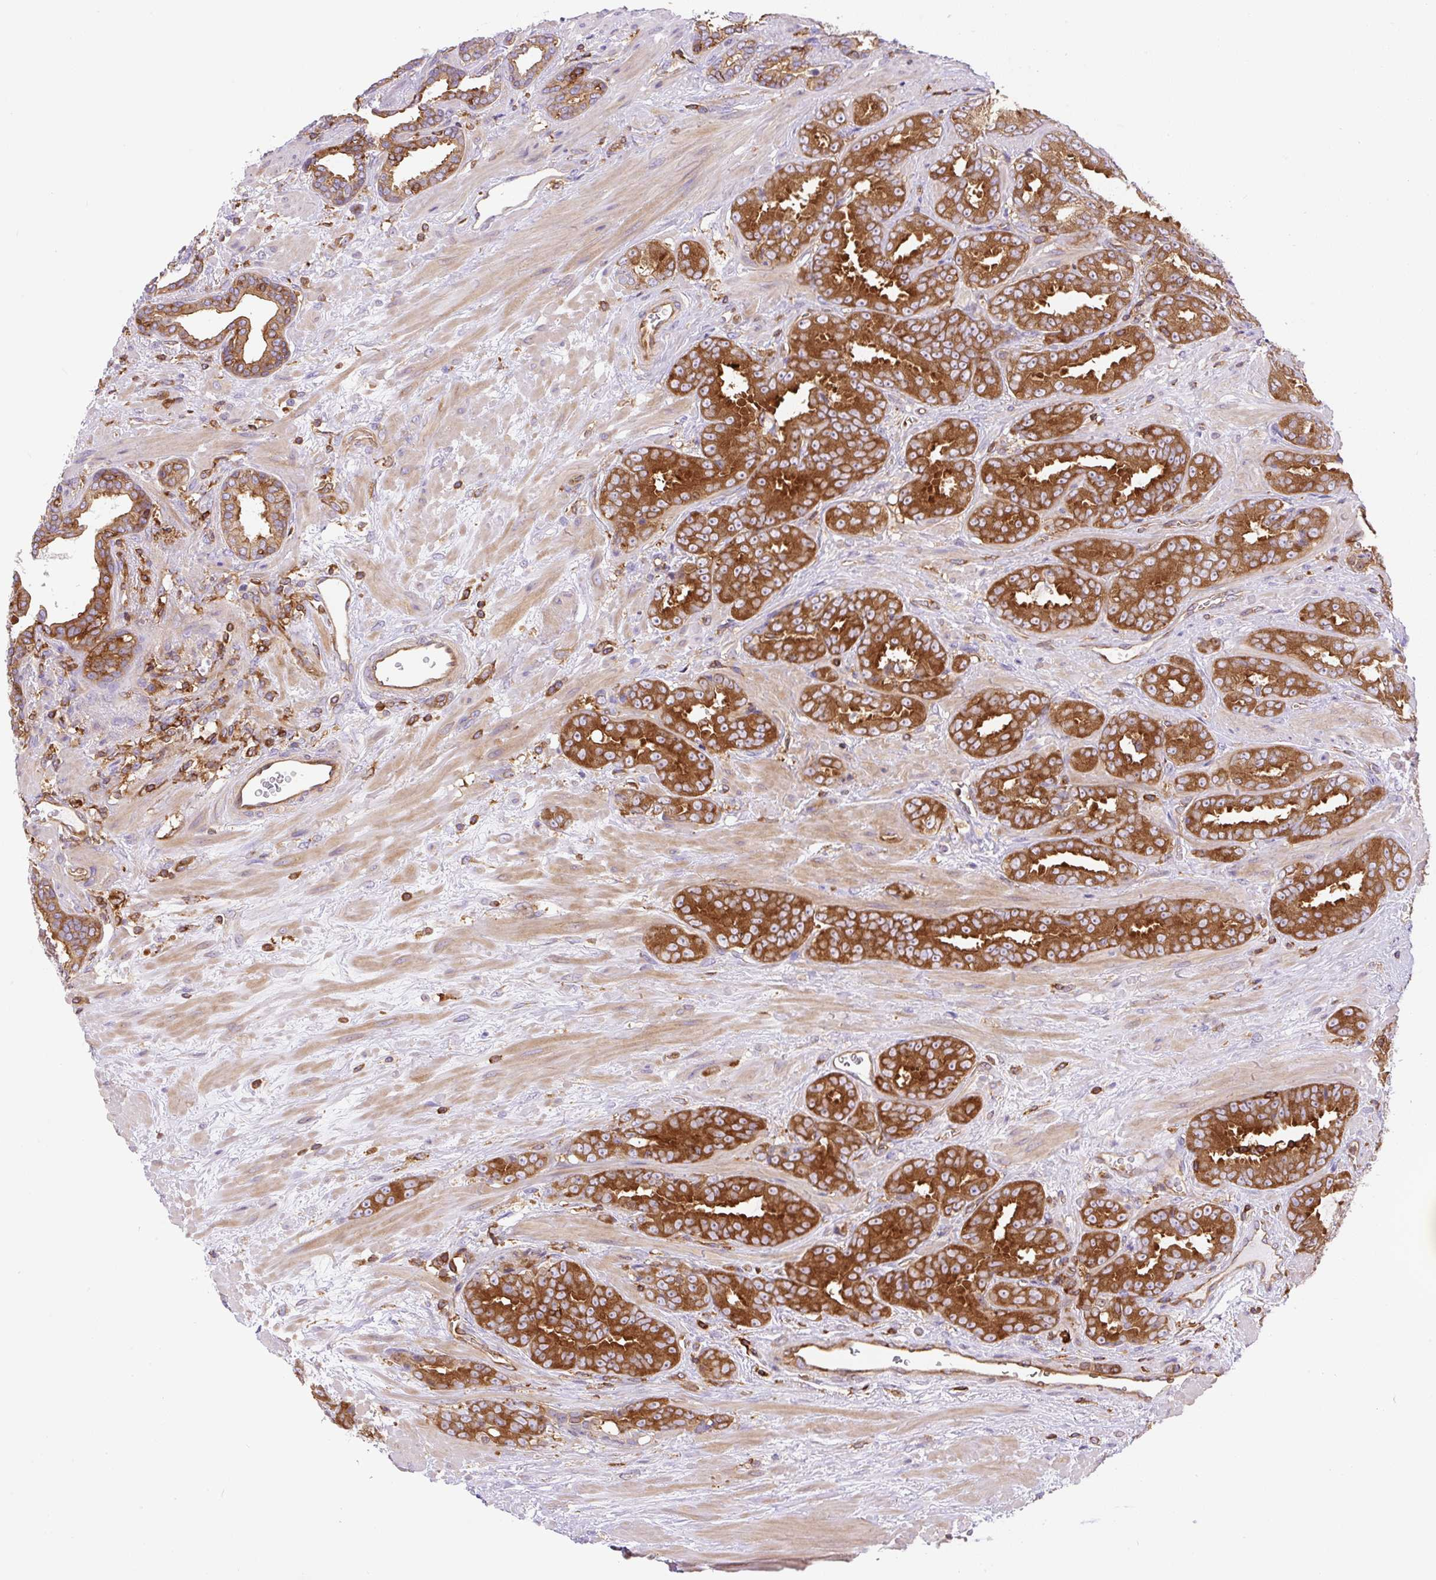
{"staining": {"intensity": "strong", "quantity": ">75%", "location": "cytoplasmic/membranous"}, "tissue": "prostate cancer", "cell_type": "Tumor cells", "image_type": "cancer", "snomed": [{"axis": "morphology", "description": "Adenocarcinoma, High grade"}, {"axis": "topography", "description": "Prostate"}], "caption": "A high-resolution image shows immunohistochemistry staining of high-grade adenocarcinoma (prostate), which displays strong cytoplasmic/membranous positivity in approximately >75% of tumor cells. The protein is shown in brown color, while the nuclei are stained blue.", "gene": "DNM2", "patient": {"sex": "male", "age": 72}}